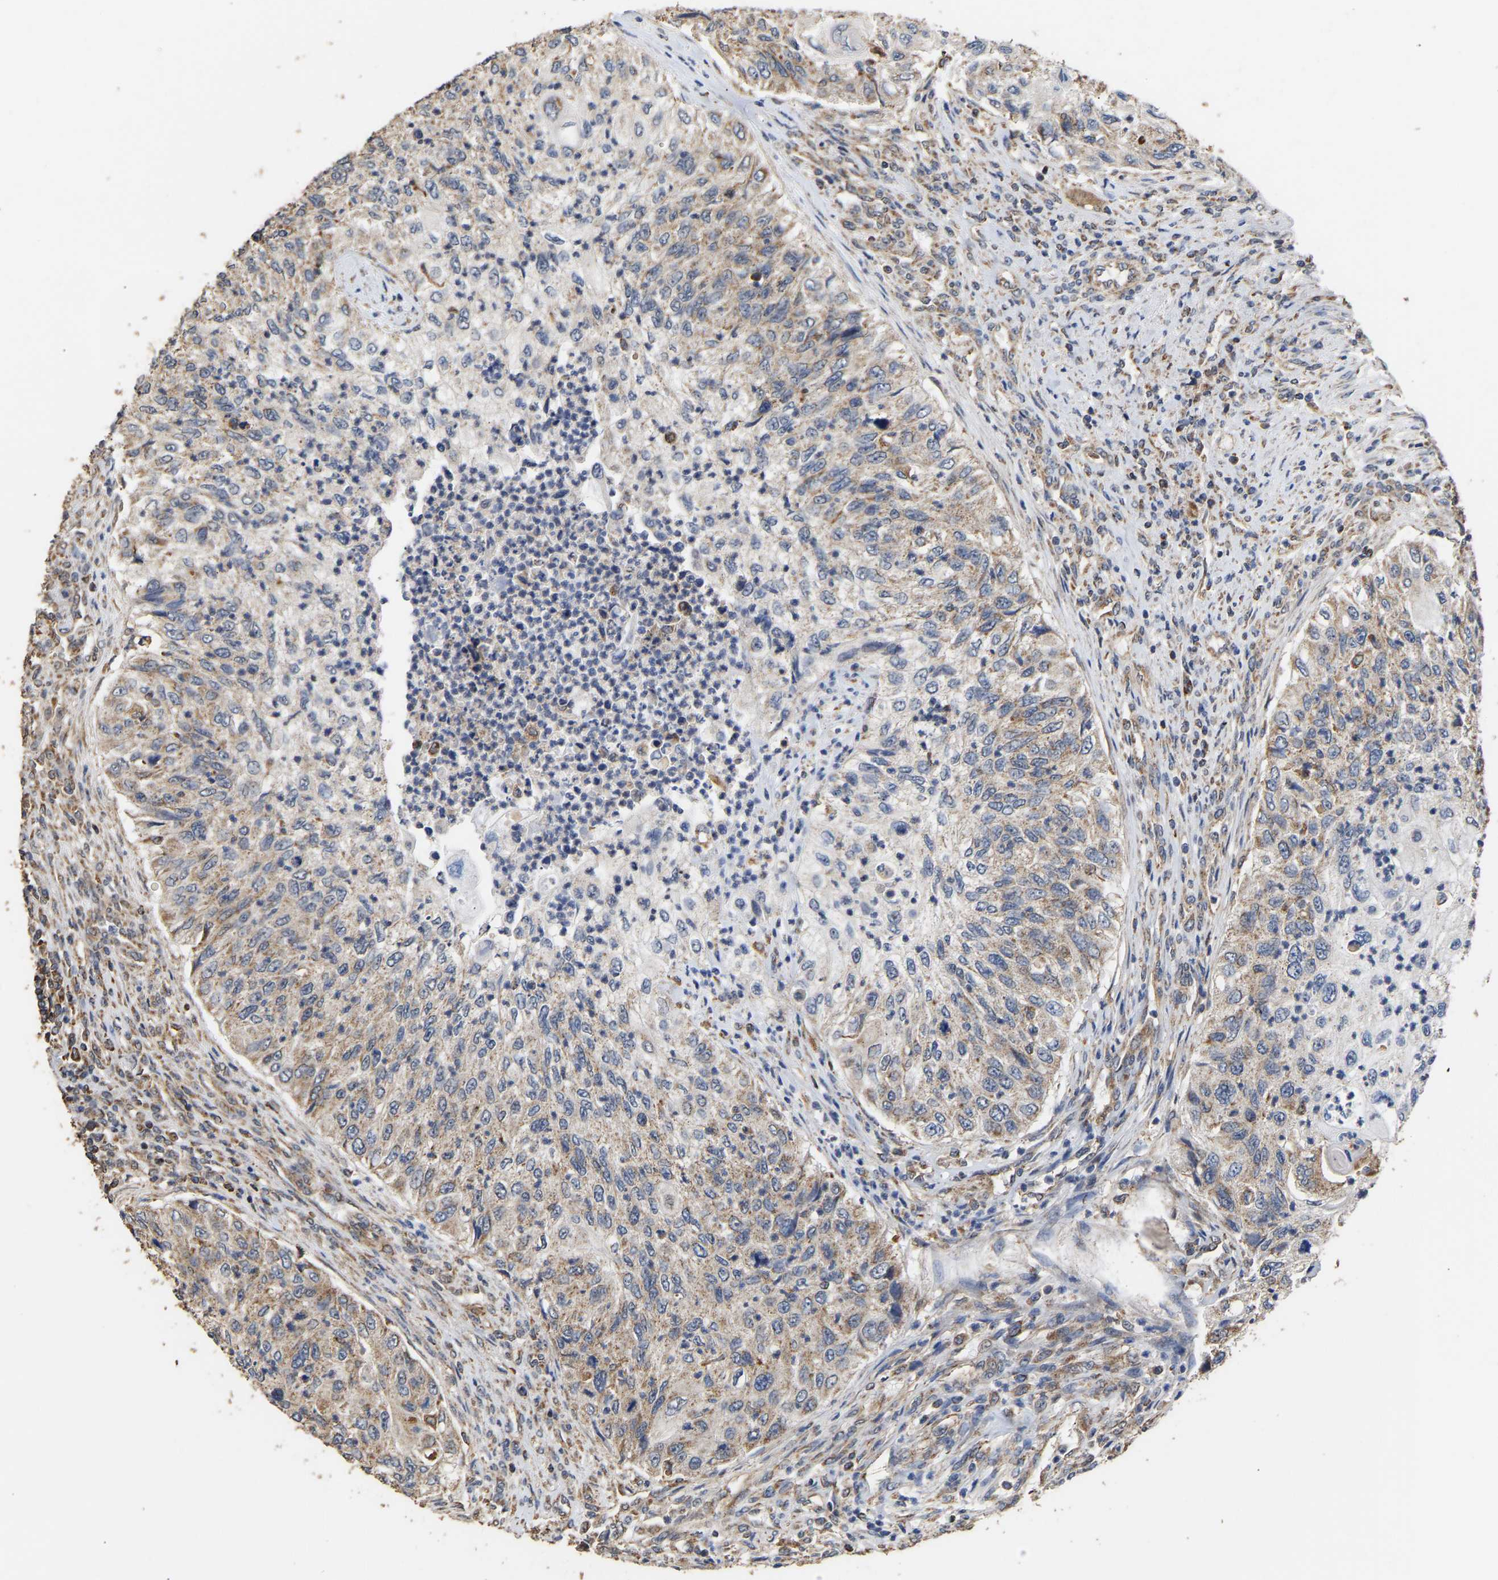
{"staining": {"intensity": "weak", "quantity": ">75%", "location": "cytoplasmic/membranous"}, "tissue": "urothelial cancer", "cell_type": "Tumor cells", "image_type": "cancer", "snomed": [{"axis": "morphology", "description": "Urothelial carcinoma, High grade"}, {"axis": "topography", "description": "Urinary bladder"}], "caption": "This image shows immunohistochemistry staining of human urothelial cancer, with low weak cytoplasmic/membranous staining in approximately >75% of tumor cells.", "gene": "ZNF26", "patient": {"sex": "female", "age": 60}}